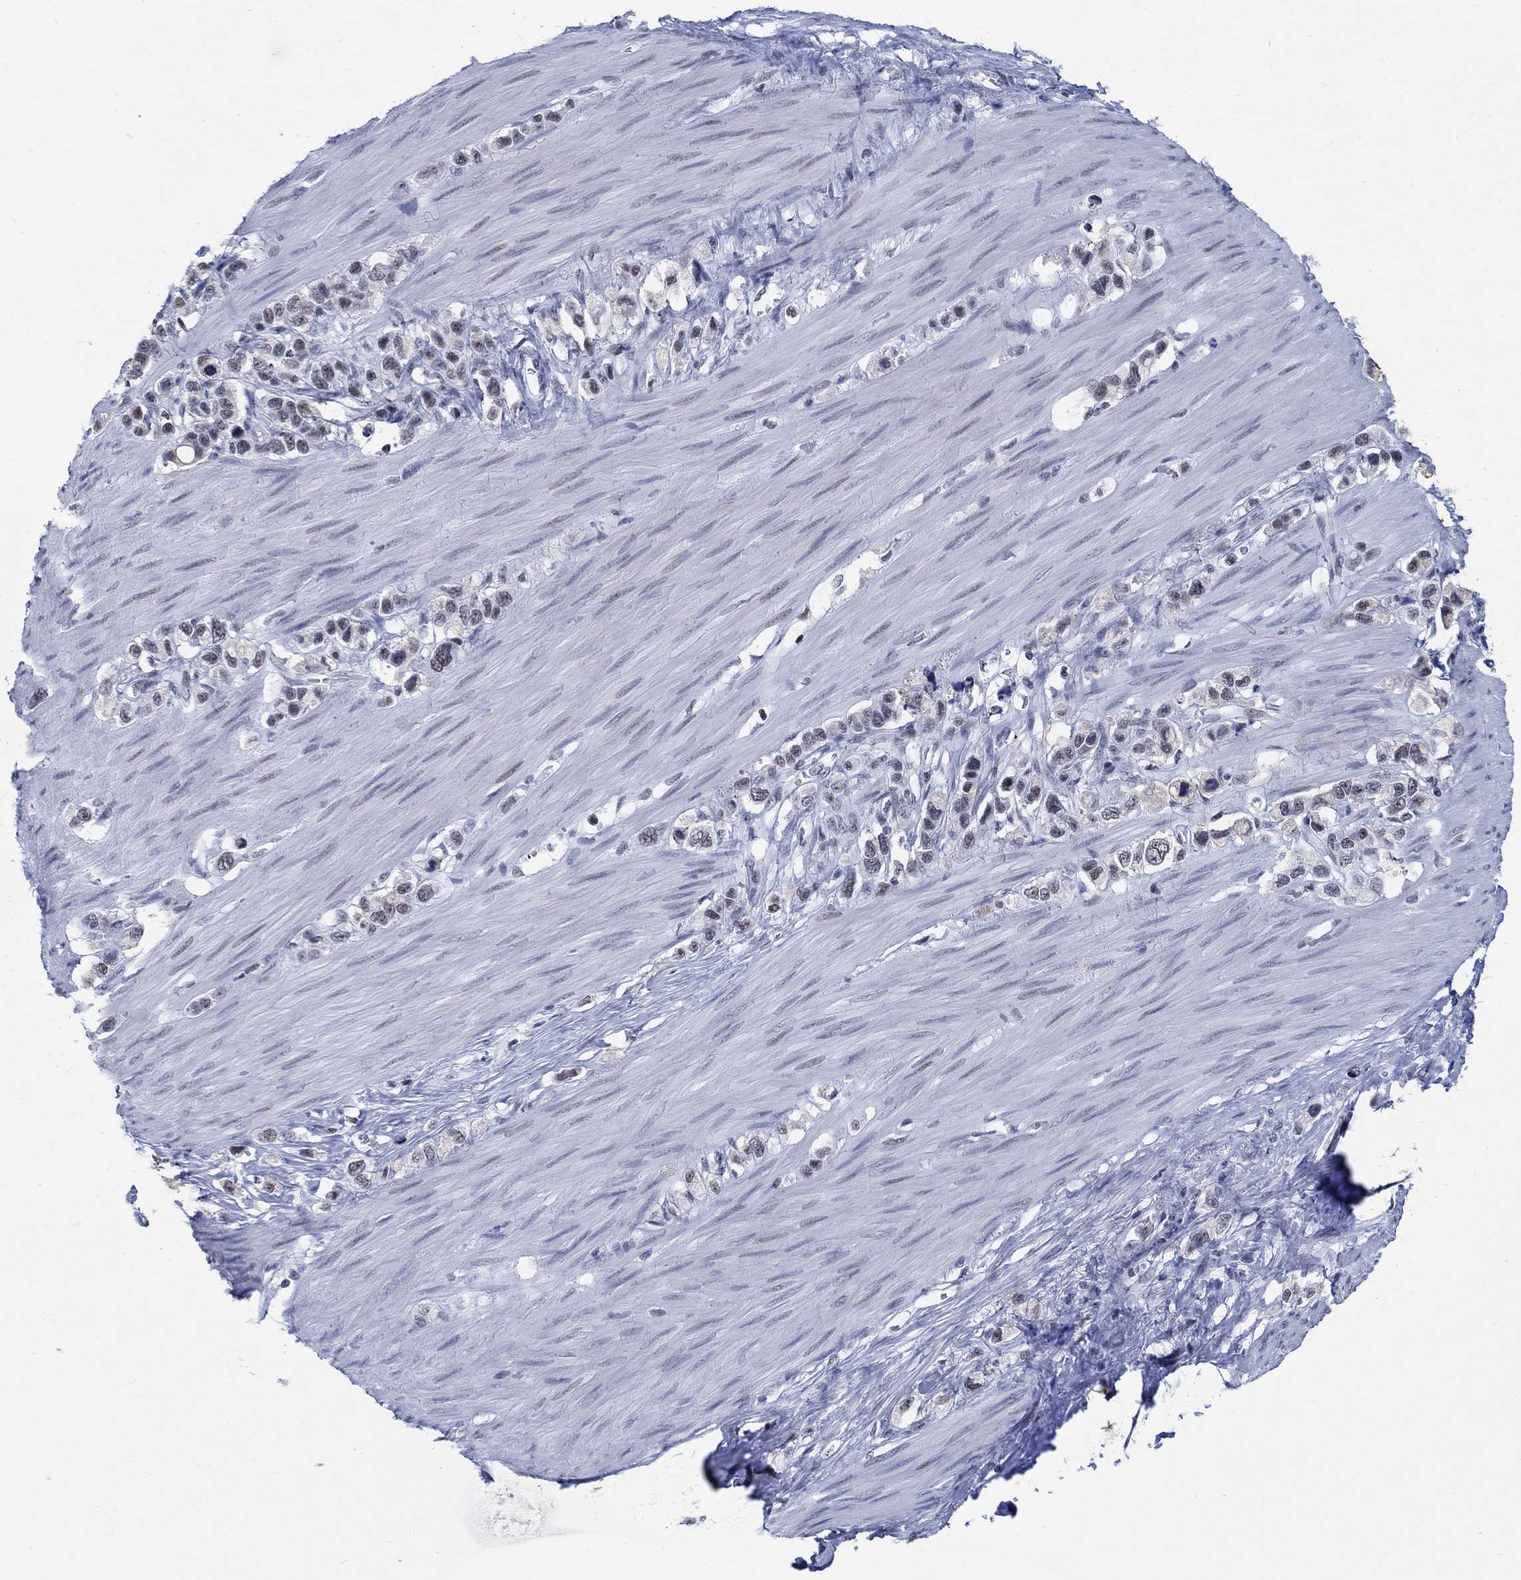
{"staining": {"intensity": "weak", "quantity": "25%-75%", "location": "nuclear"}, "tissue": "stomach cancer", "cell_type": "Tumor cells", "image_type": "cancer", "snomed": [{"axis": "morphology", "description": "Normal tissue, NOS"}, {"axis": "morphology", "description": "Adenocarcinoma, NOS"}, {"axis": "morphology", "description": "Adenocarcinoma, High grade"}, {"axis": "topography", "description": "Stomach, upper"}, {"axis": "topography", "description": "Stomach"}], "caption": "Immunohistochemical staining of stomach cancer (adenocarcinoma) shows weak nuclear protein expression in approximately 25%-75% of tumor cells. (DAB IHC, brown staining for protein, blue staining for nuclei).", "gene": "DLK1", "patient": {"sex": "female", "age": 65}}